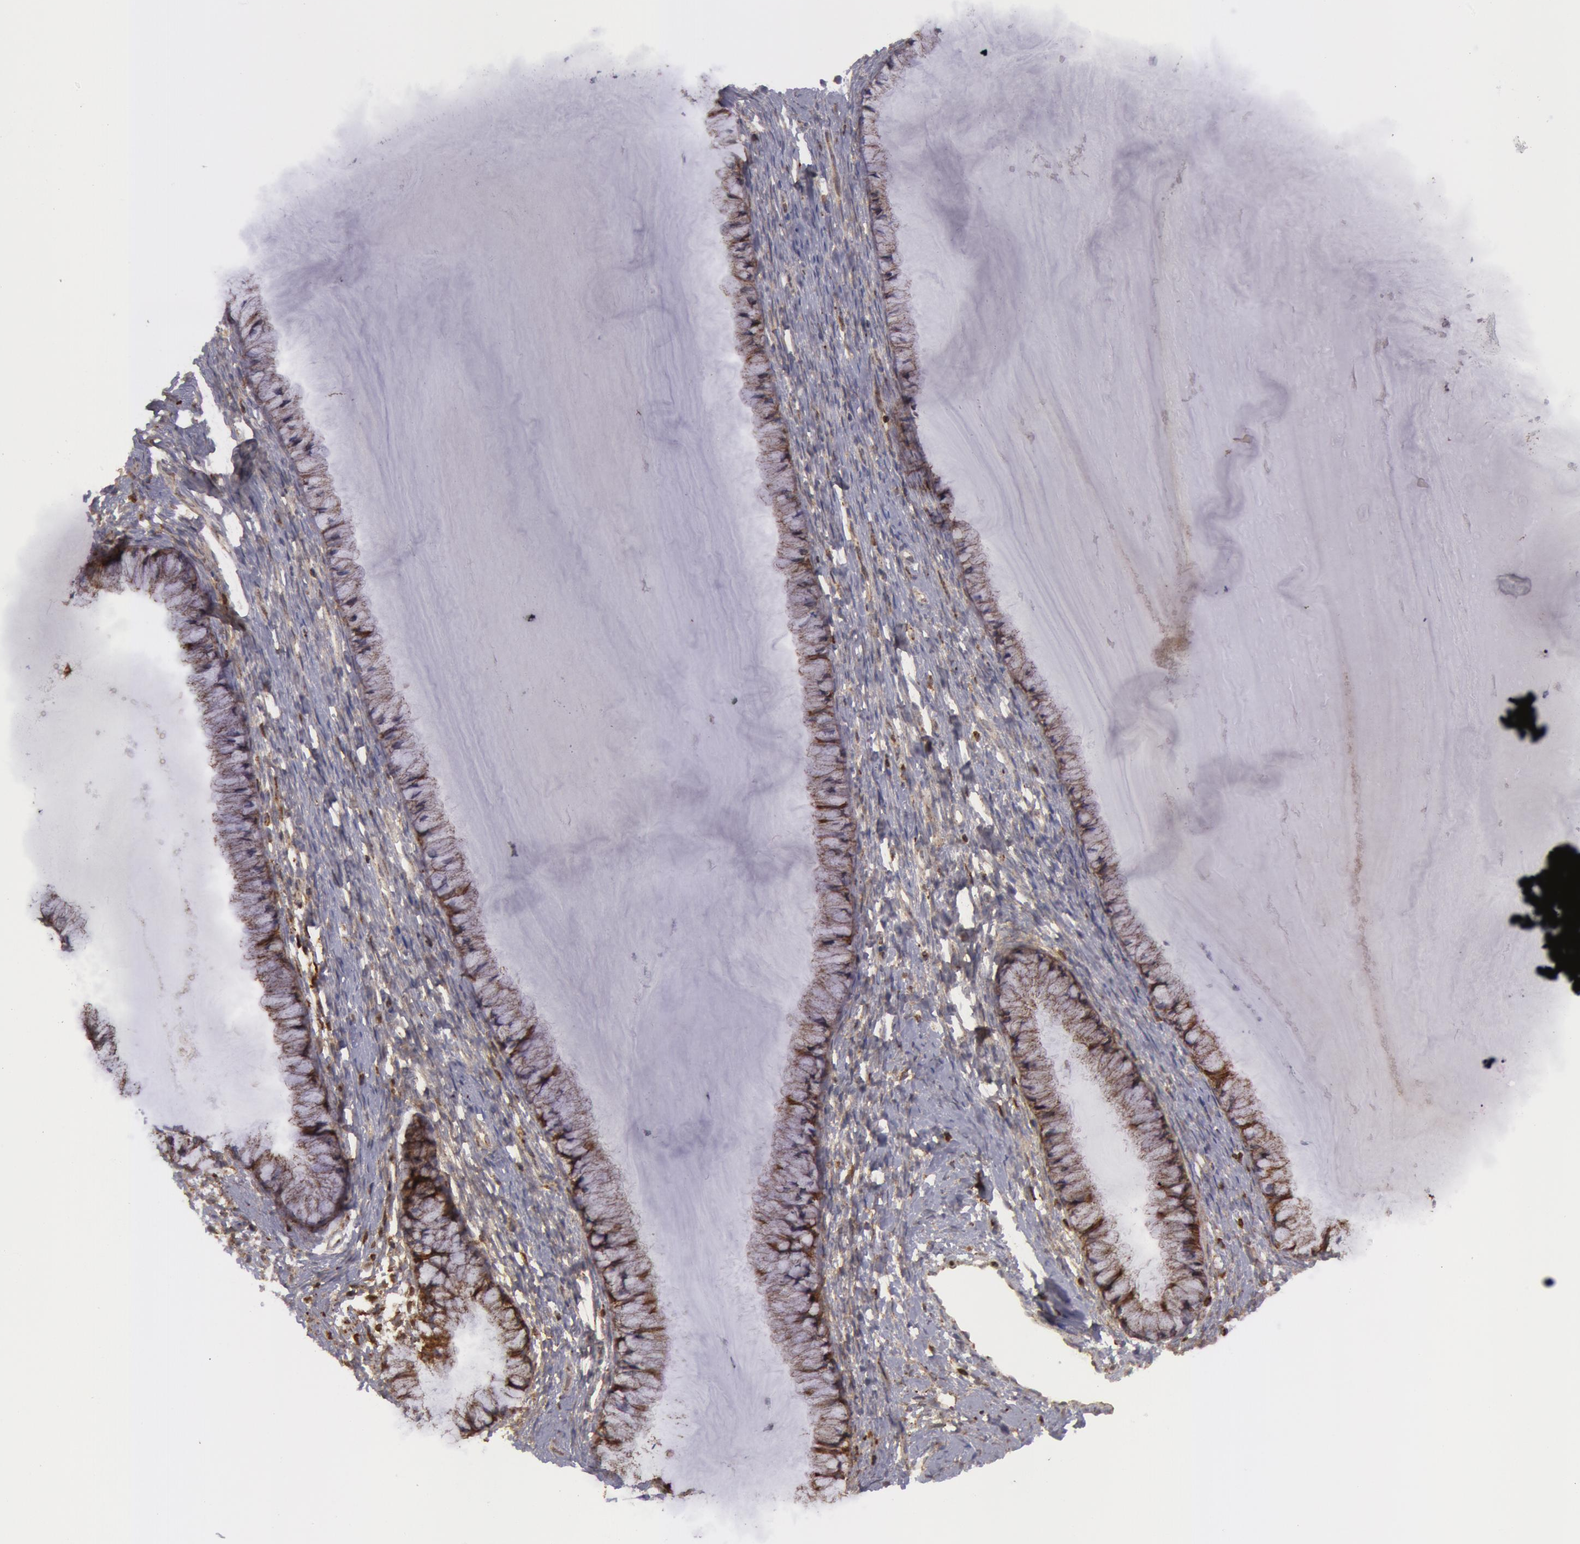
{"staining": {"intensity": "moderate", "quantity": ">75%", "location": "cytoplasmic/membranous"}, "tissue": "cervix", "cell_type": "Glandular cells", "image_type": "normal", "snomed": [{"axis": "morphology", "description": "Normal tissue, NOS"}, {"axis": "topography", "description": "Cervix"}], "caption": "Immunohistochemical staining of normal human cervix shows medium levels of moderate cytoplasmic/membranous positivity in about >75% of glandular cells.", "gene": "ERBB2", "patient": {"sex": "female", "age": 82}}